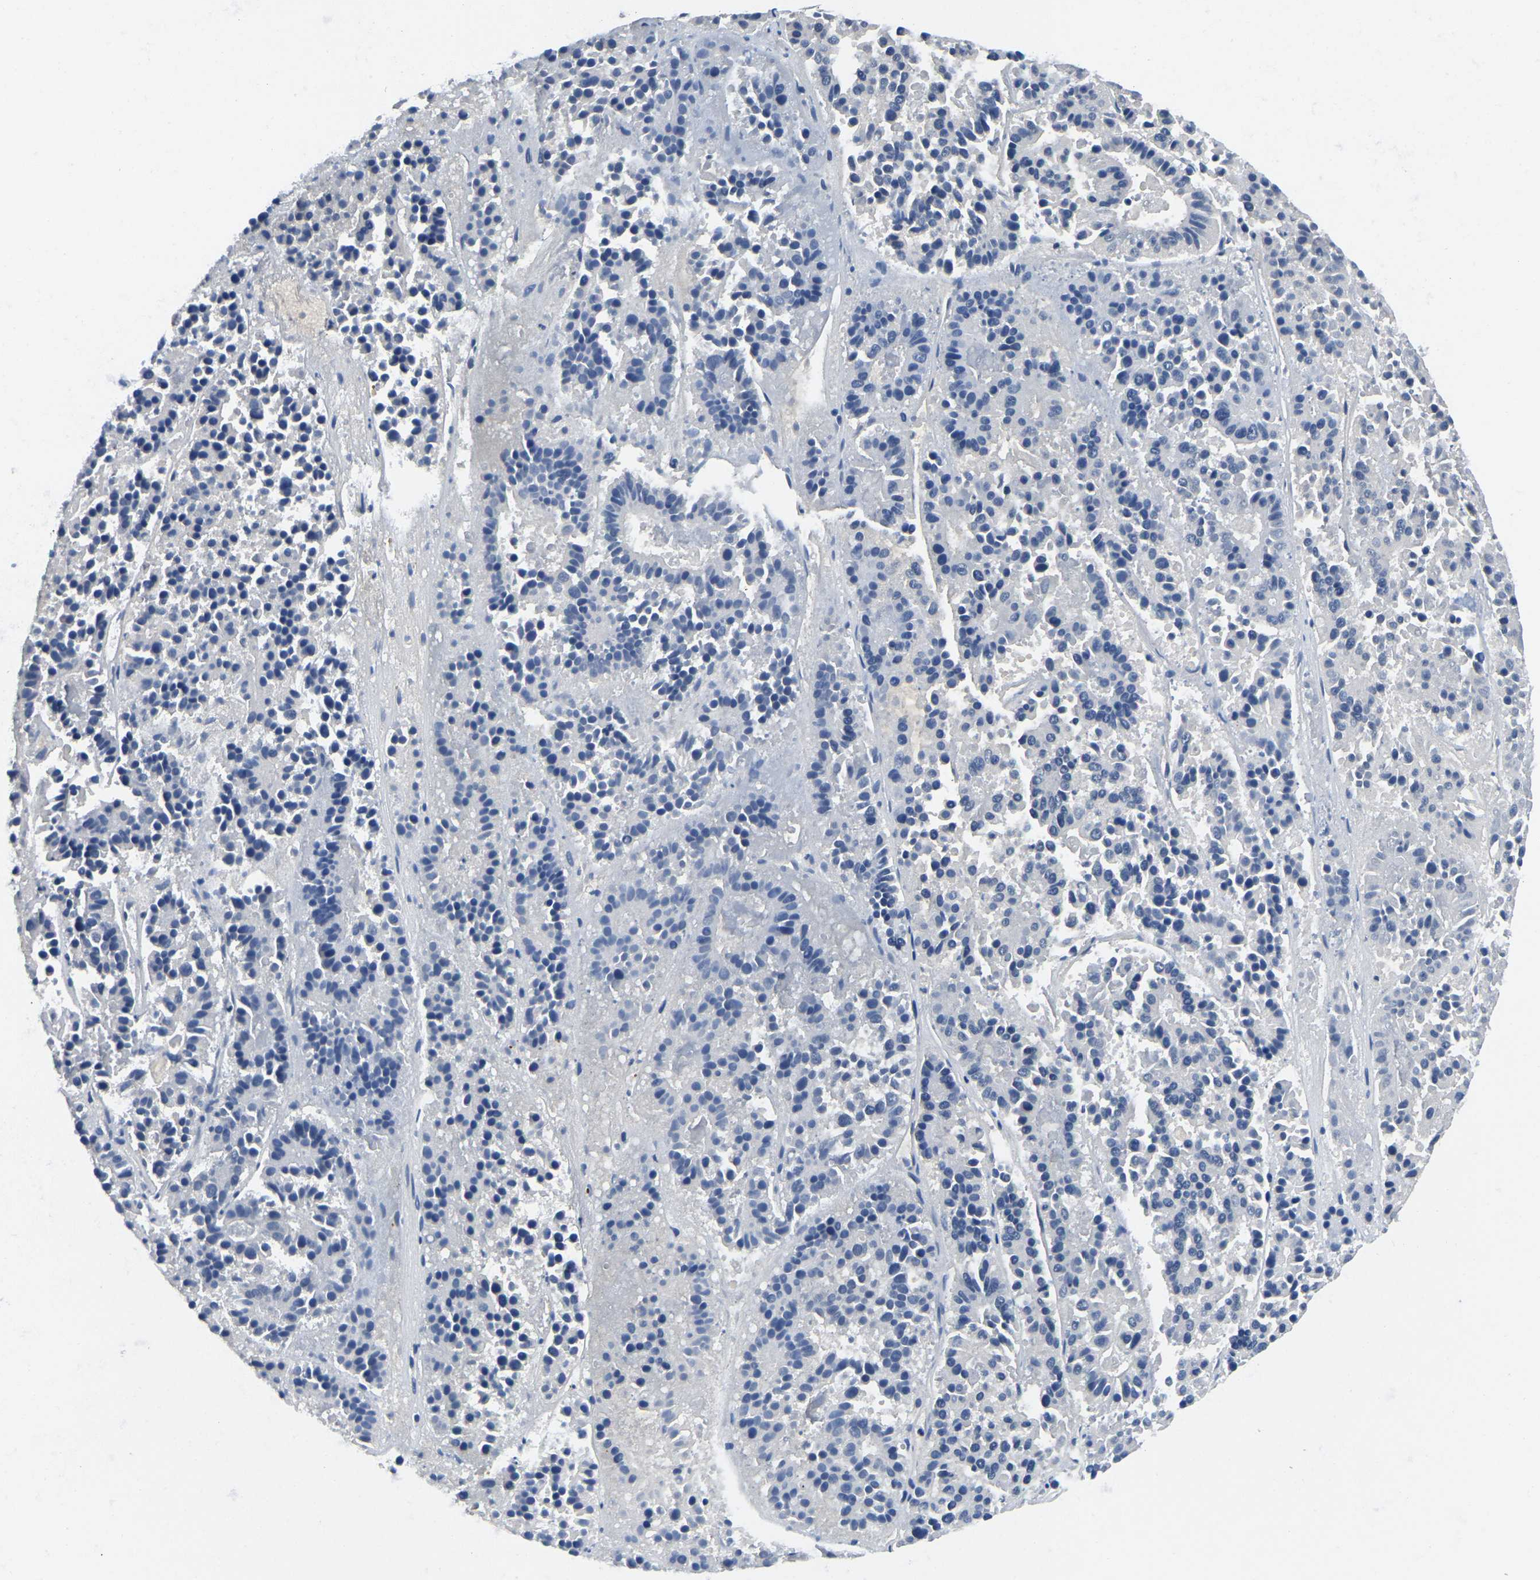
{"staining": {"intensity": "negative", "quantity": "none", "location": "none"}, "tissue": "pancreatic cancer", "cell_type": "Tumor cells", "image_type": "cancer", "snomed": [{"axis": "morphology", "description": "Adenocarcinoma, NOS"}, {"axis": "topography", "description": "Pancreas"}], "caption": "DAB (3,3'-diaminobenzidine) immunohistochemical staining of pancreatic cancer exhibits no significant positivity in tumor cells. Nuclei are stained in blue.", "gene": "DUSP8", "patient": {"sex": "male", "age": 50}}